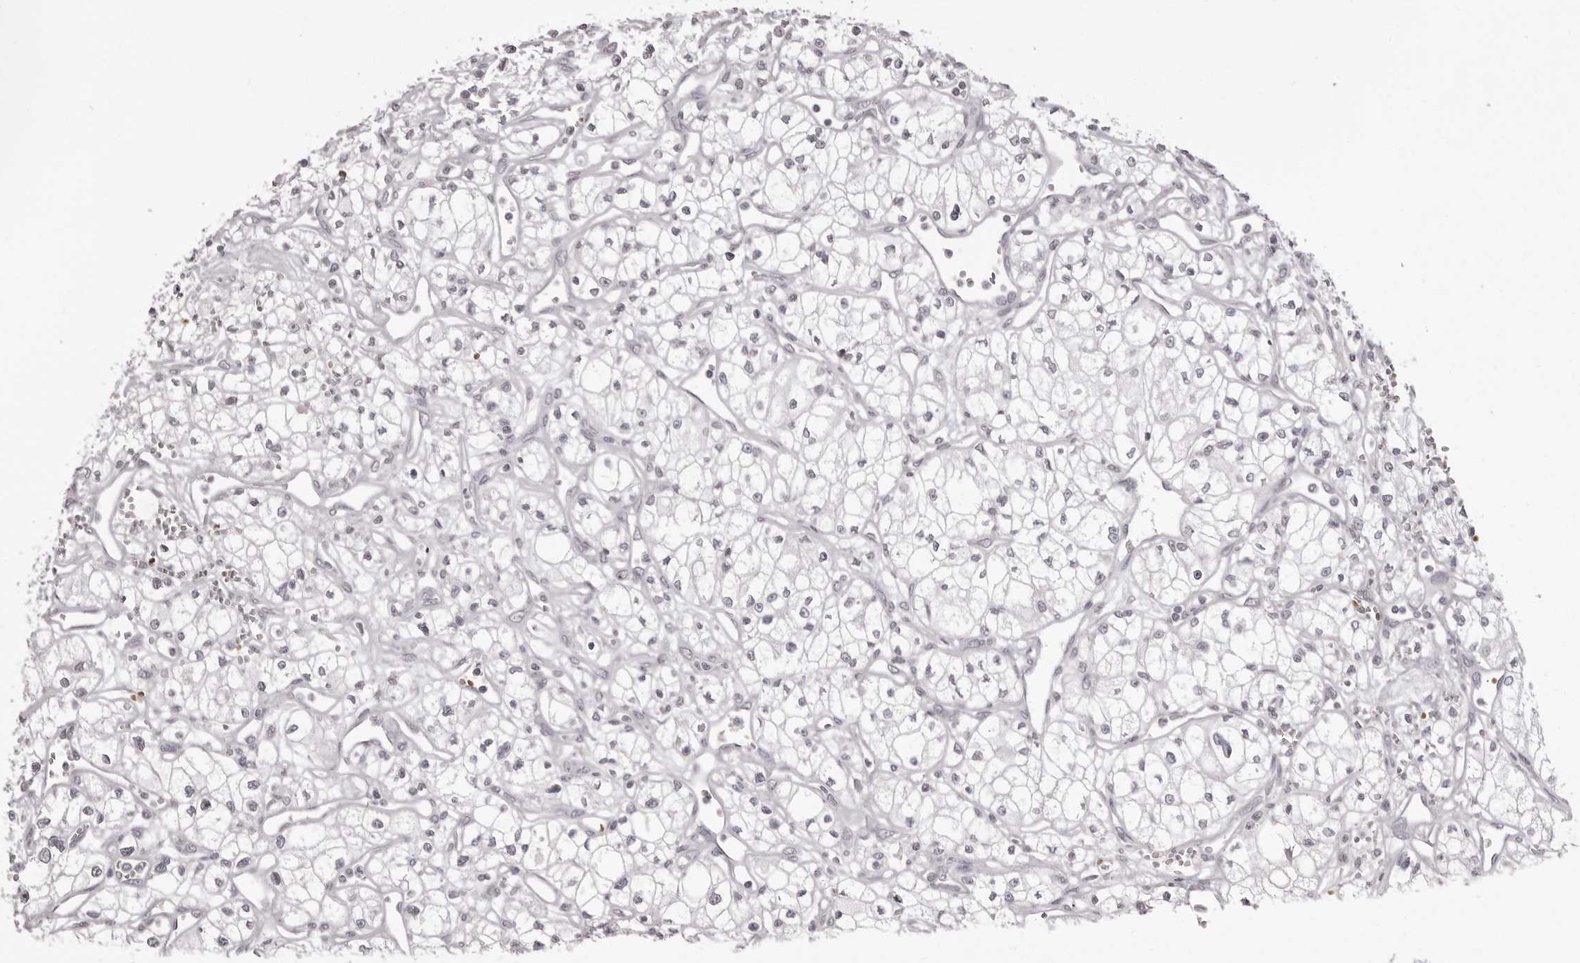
{"staining": {"intensity": "negative", "quantity": "none", "location": "none"}, "tissue": "renal cancer", "cell_type": "Tumor cells", "image_type": "cancer", "snomed": [{"axis": "morphology", "description": "Adenocarcinoma, NOS"}, {"axis": "topography", "description": "Kidney"}], "caption": "Immunohistochemistry (IHC) histopathology image of neoplastic tissue: human renal cancer (adenocarcinoma) stained with DAB exhibits no significant protein positivity in tumor cells.", "gene": "C8orf74", "patient": {"sex": "male", "age": 59}}